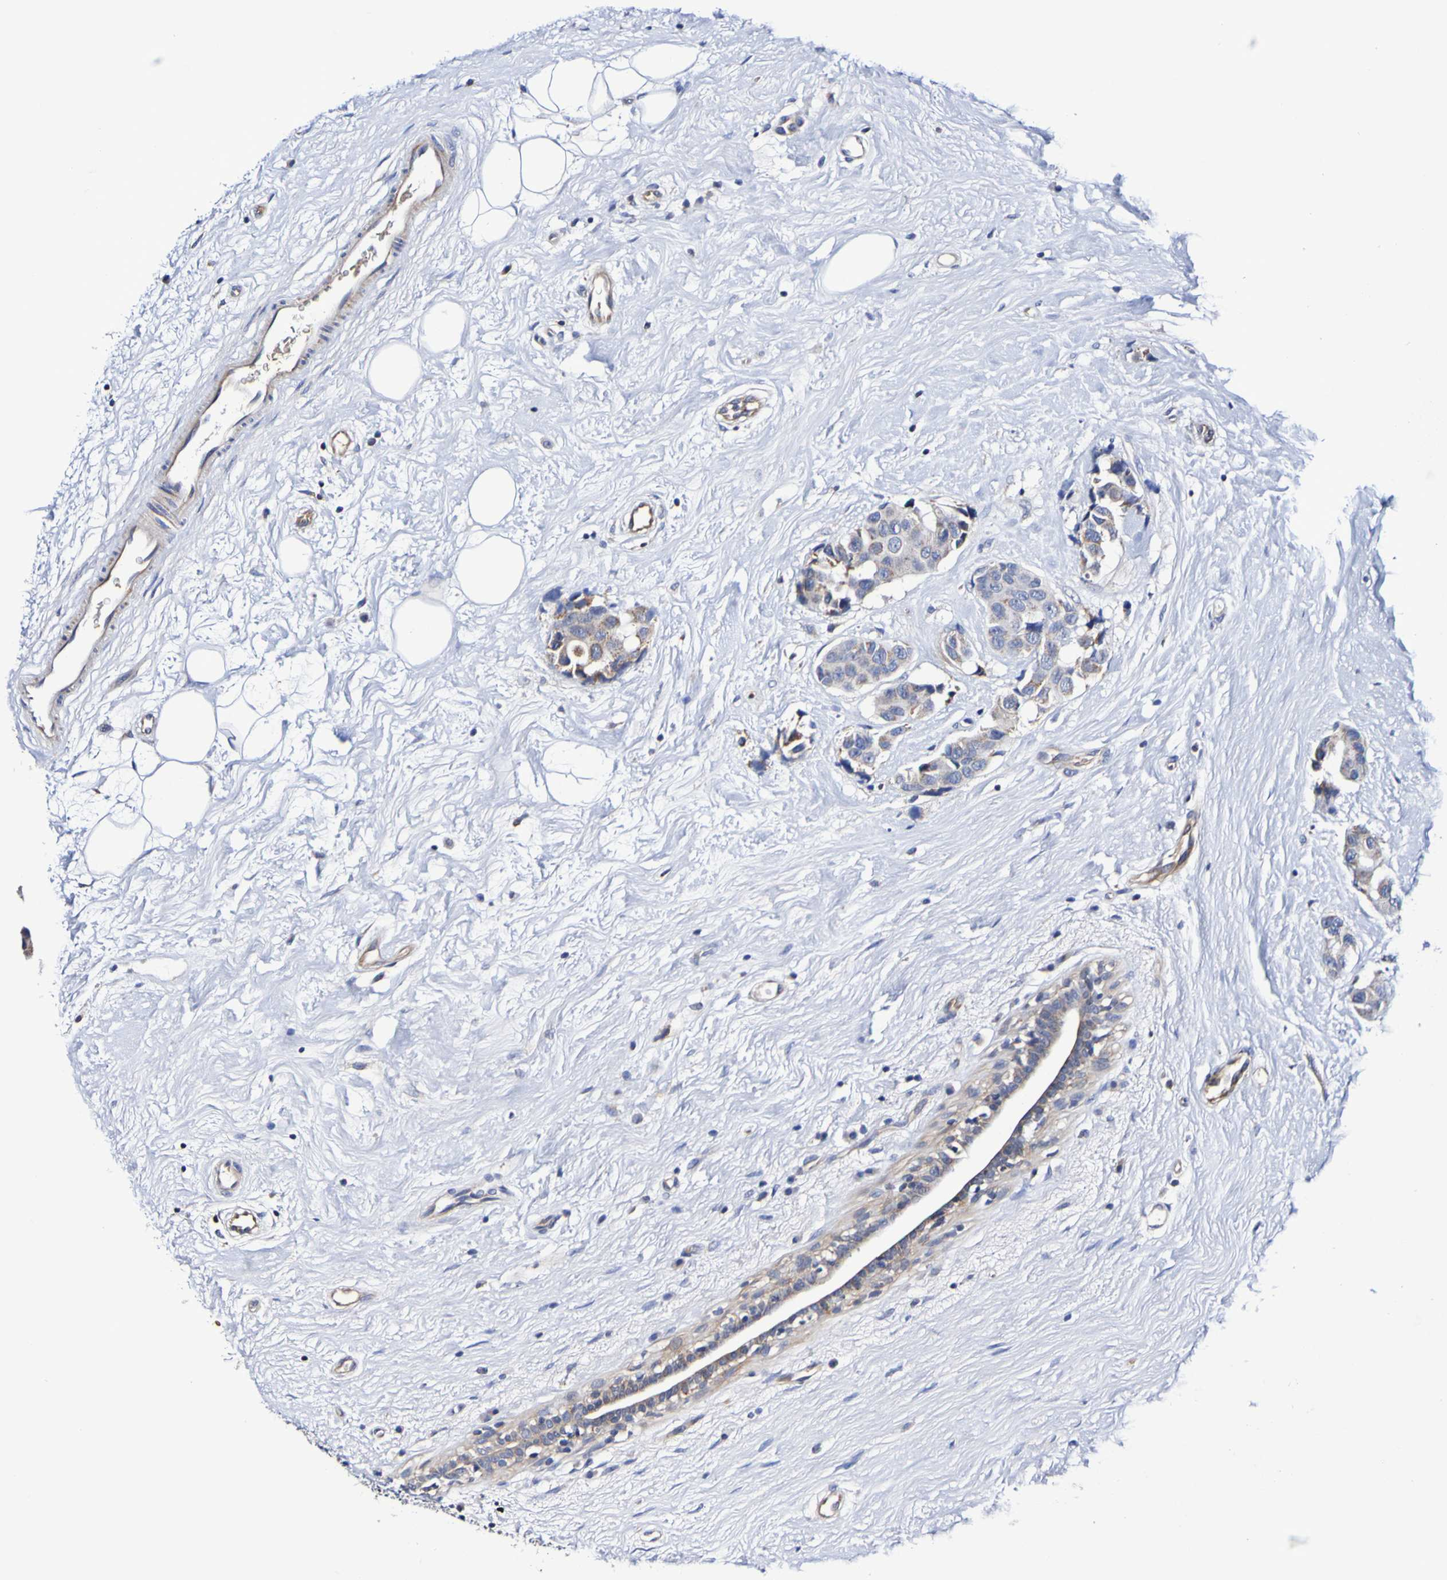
{"staining": {"intensity": "negative", "quantity": "none", "location": "none"}, "tissue": "breast cancer", "cell_type": "Tumor cells", "image_type": "cancer", "snomed": [{"axis": "morphology", "description": "Normal tissue, NOS"}, {"axis": "morphology", "description": "Duct carcinoma"}, {"axis": "topography", "description": "Breast"}], "caption": "Immunohistochemical staining of breast cancer (invasive ductal carcinoma) displays no significant staining in tumor cells. Nuclei are stained in blue.", "gene": "WNT4", "patient": {"sex": "female", "age": 39}}